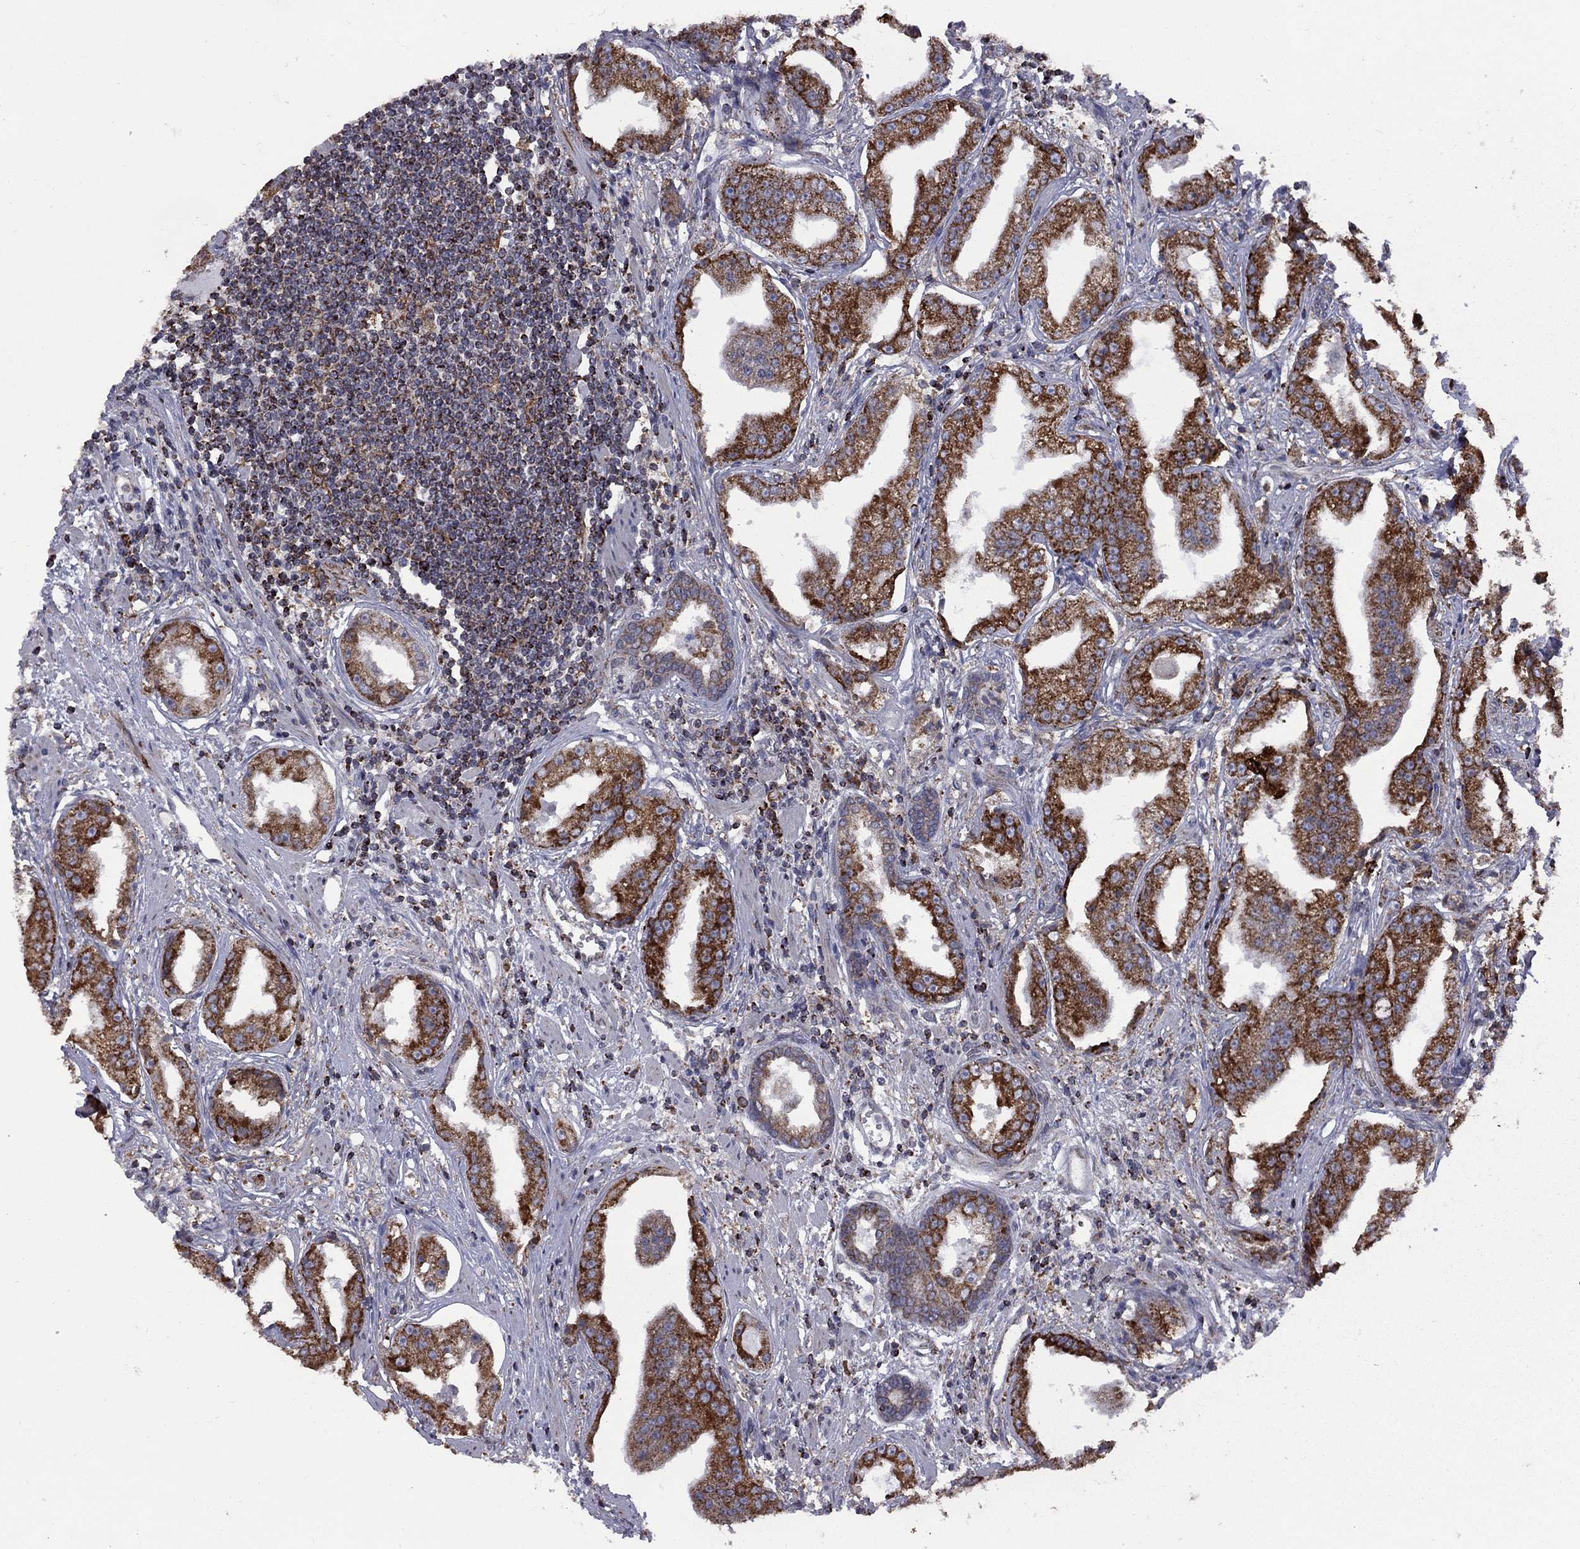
{"staining": {"intensity": "strong", "quantity": "25%-75%", "location": "cytoplasmic/membranous"}, "tissue": "prostate cancer", "cell_type": "Tumor cells", "image_type": "cancer", "snomed": [{"axis": "morphology", "description": "Adenocarcinoma, Low grade"}, {"axis": "topography", "description": "Prostate"}], "caption": "Human prostate adenocarcinoma (low-grade) stained with a brown dye displays strong cytoplasmic/membranous positive staining in about 25%-75% of tumor cells.", "gene": "CLPTM1", "patient": {"sex": "male", "age": 62}}